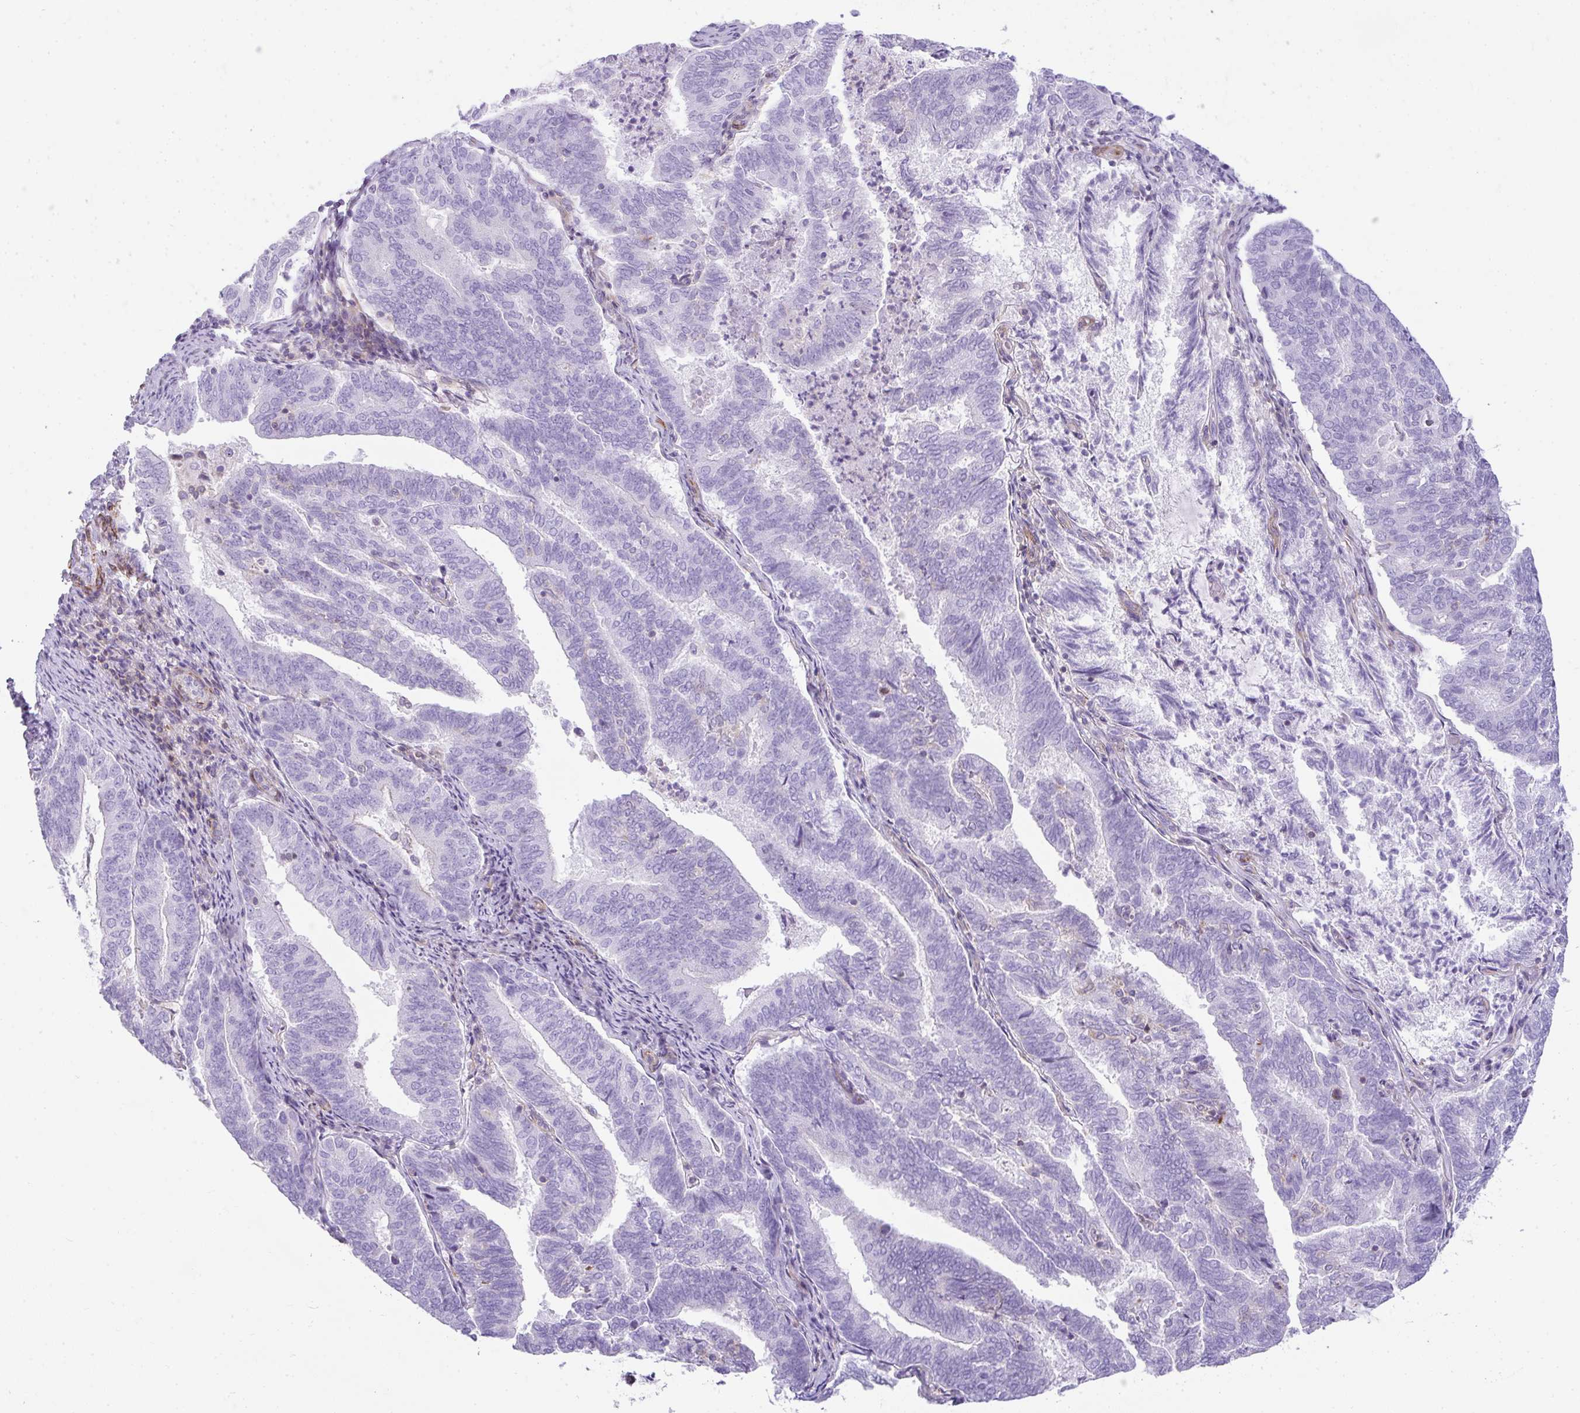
{"staining": {"intensity": "negative", "quantity": "none", "location": "none"}, "tissue": "endometrial cancer", "cell_type": "Tumor cells", "image_type": "cancer", "snomed": [{"axis": "morphology", "description": "Adenocarcinoma, NOS"}, {"axis": "topography", "description": "Endometrium"}], "caption": "Immunohistochemistry (IHC) of human endometrial cancer demonstrates no positivity in tumor cells.", "gene": "CDRT15", "patient": {"sex": "female", "age": 80}}